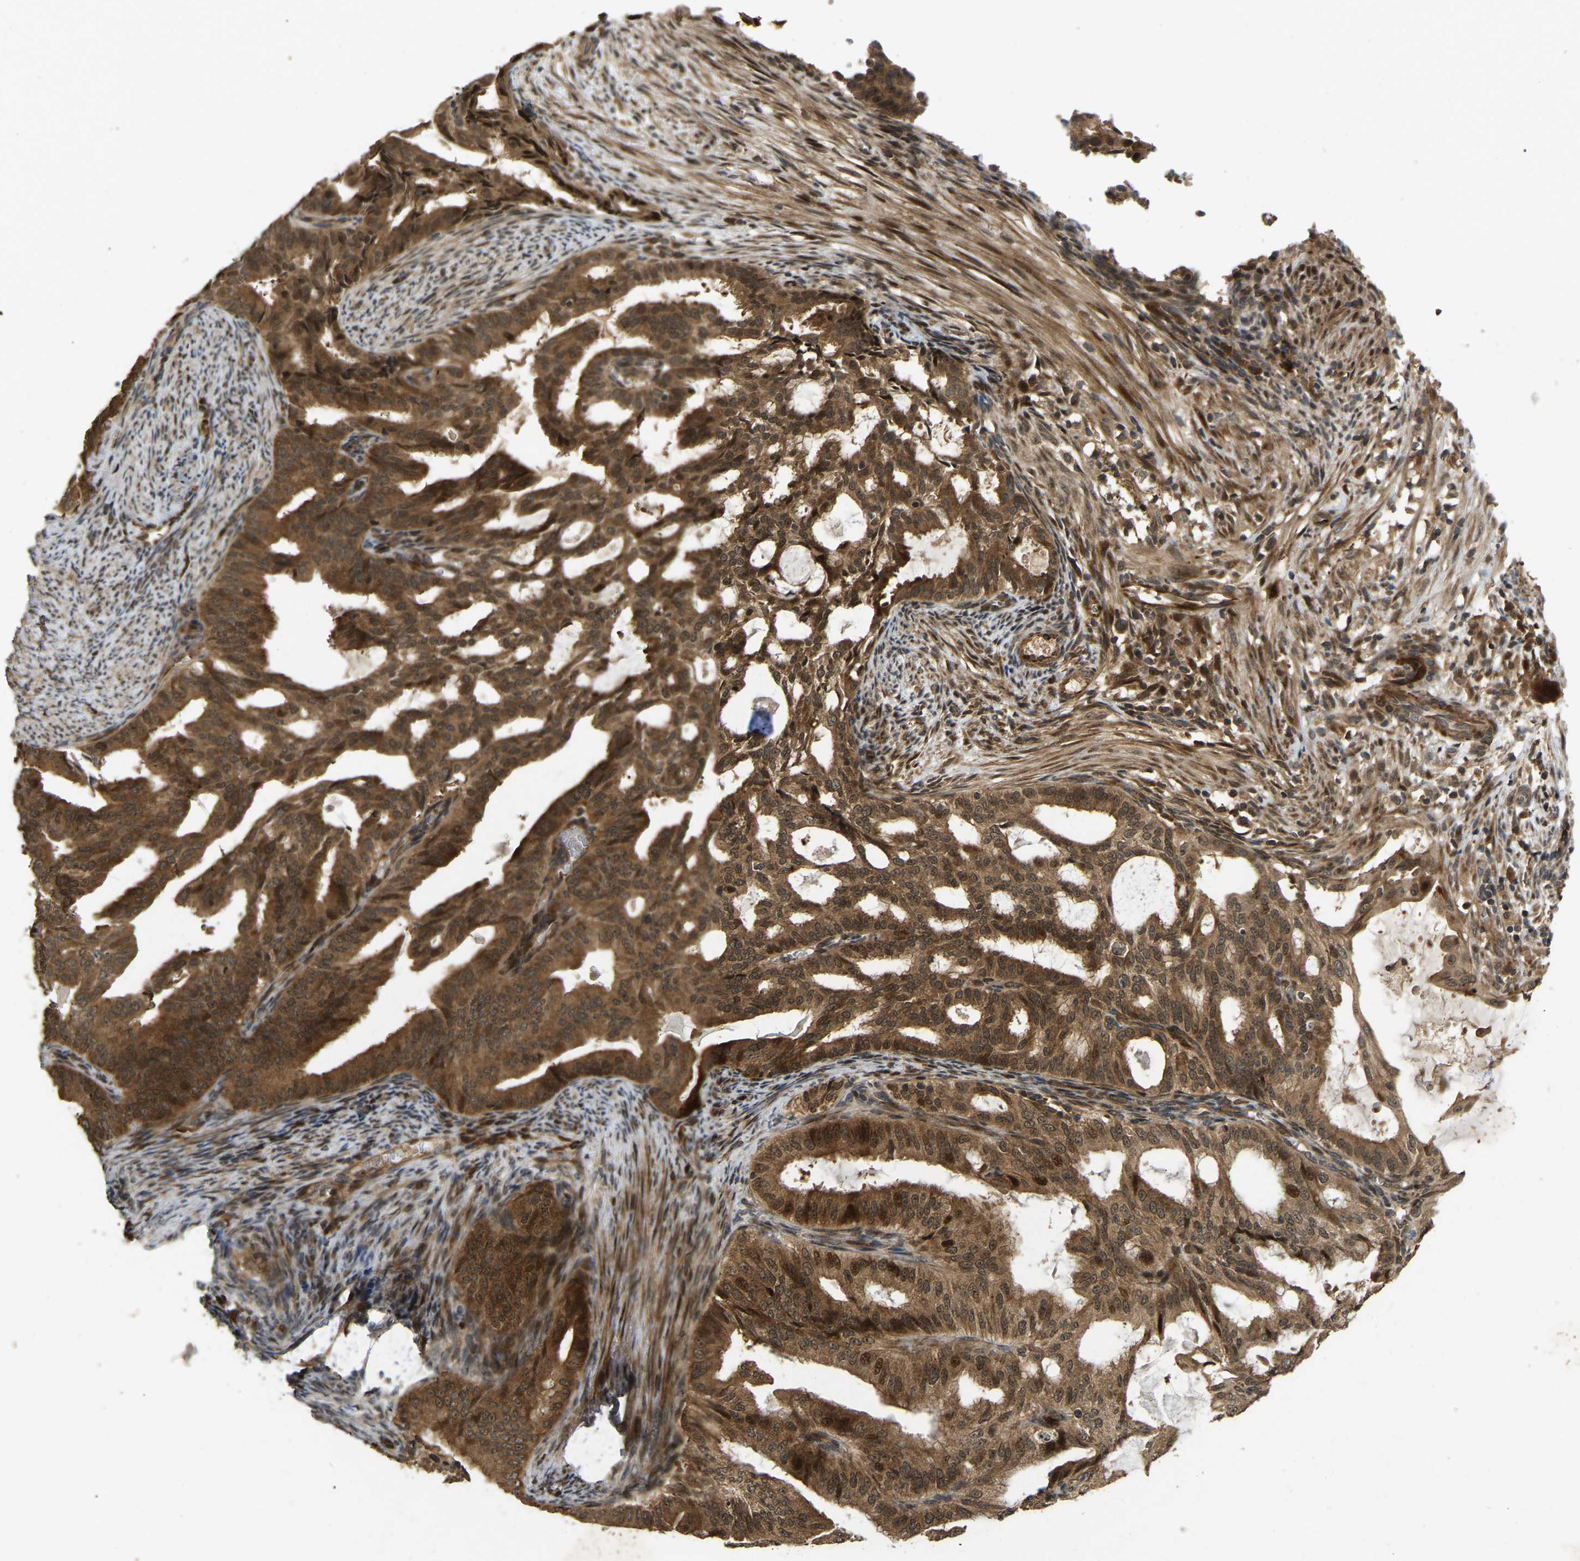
{"staining": {"intensity": "strong", "quantity": ">75%", "location": "cytoplasmic/membranous,nuclear"}, "tissue": "endometrial cancer", "cell_type": "Tumor cells", "image_type": "cancer", "snomed": [{"axis": "morphology", "description": "Adenocarcinoma, NOS"}, {"axis": "topography", "description": "Endometrium"}], "caption": "Protein staining of endometrial cancer tissue displays strong cytoplasmic/membranous and nuclear staining in about >75% of tumor cells.", "gene": "KIAA1549", "patient": {"sex": "female", "age": 58}}